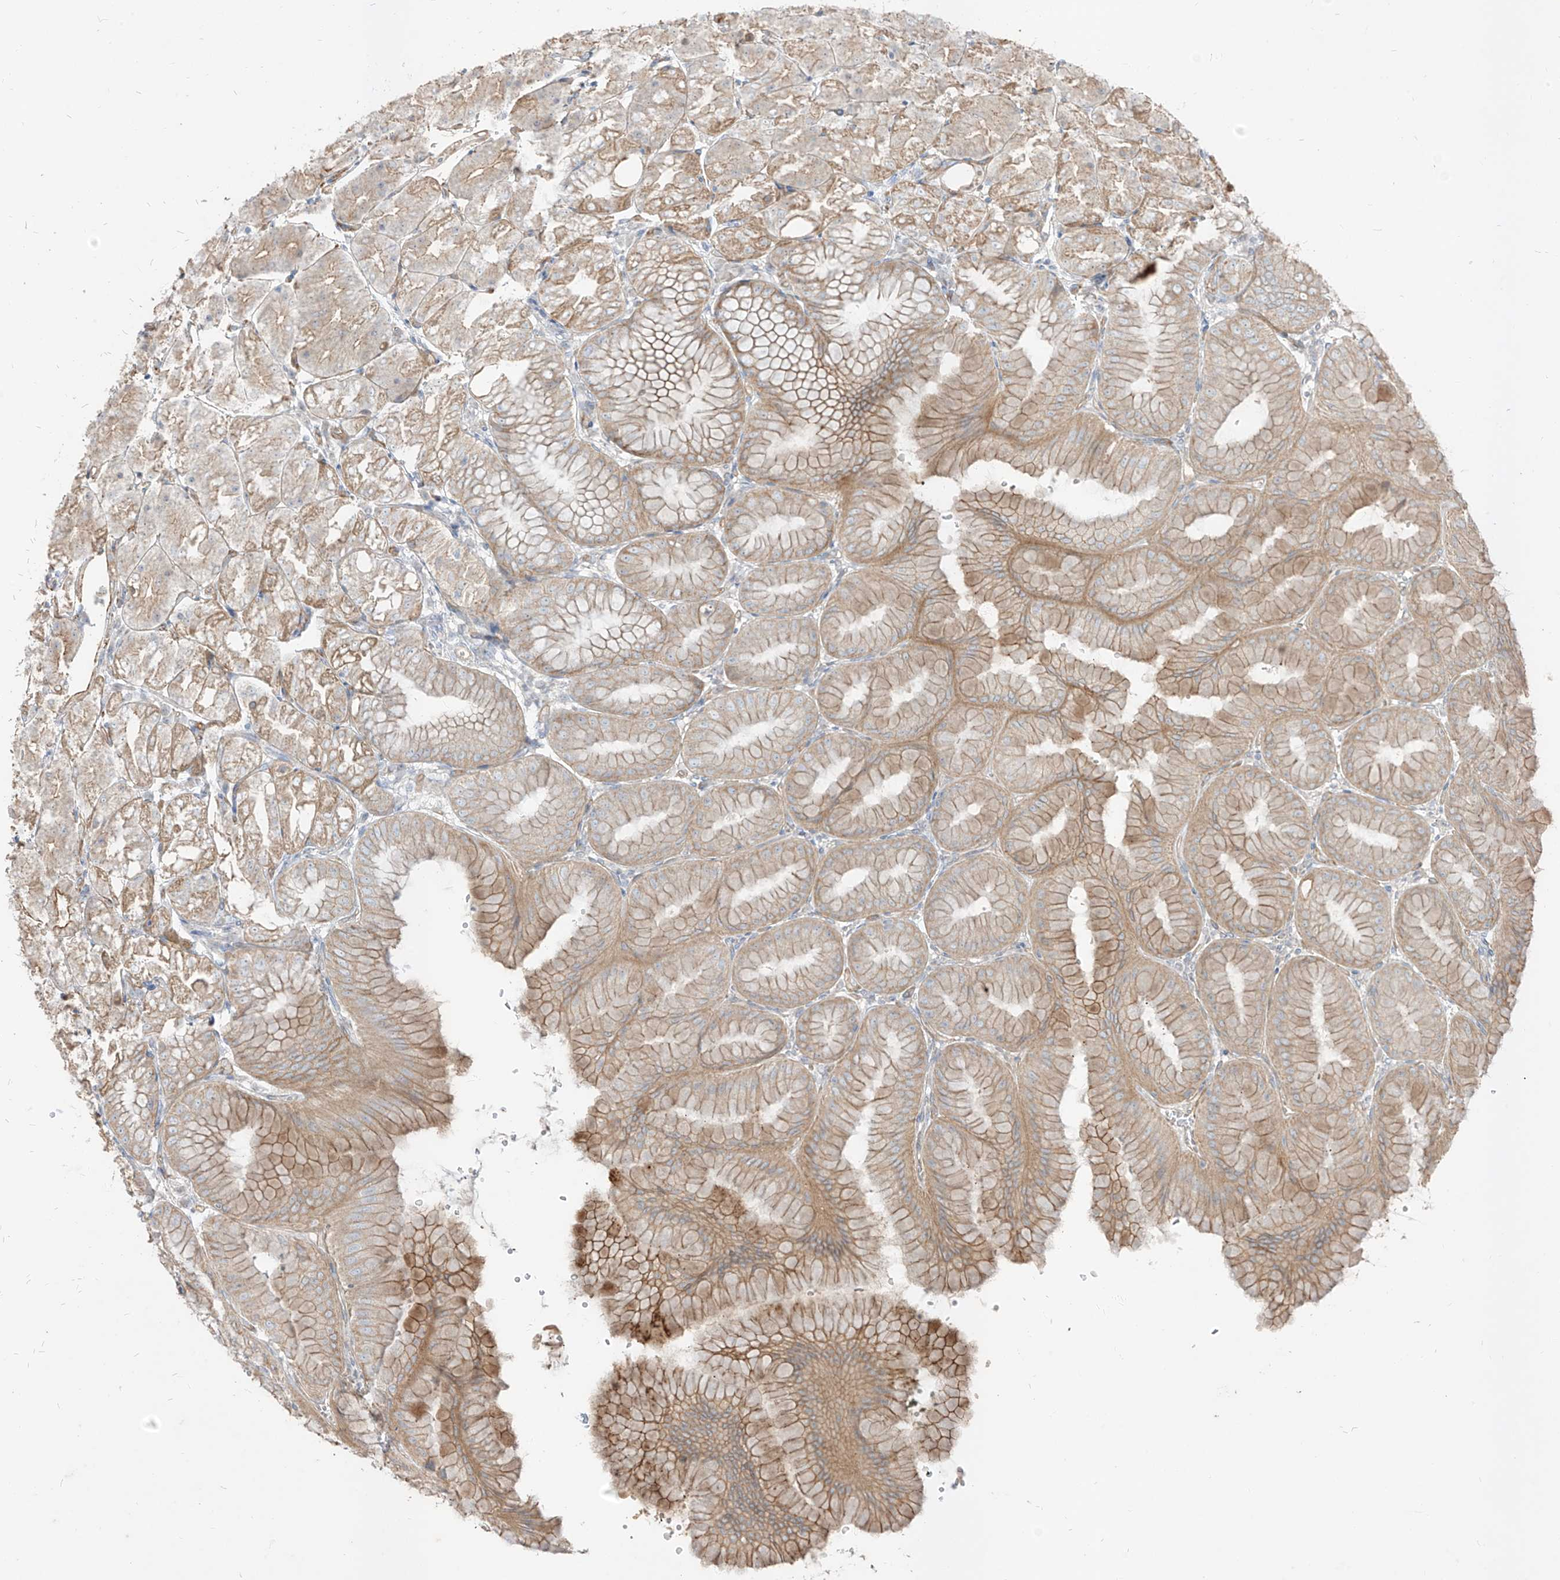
{"staining": {"intensity": "moderate", "quantity": ">75%", "location": "cytoplasmic/membranous"}, "tissue": "stomach", "cell_type": "Glandular cells", "image_type": "normal", "snomed": [{"axis": "morphology", "description": "Normal tissue, NOS"}, {"axis": "topography", "description": "Stomach, lower"}], "caption": "Immunohistochemical staining of unremarkable human stomach reveals moderate cytoplasmic/membranous protein positivity in about >75% of glandular cells.", "gene": "EPHX4", "patient": {"sex": "male", "age": 71}}